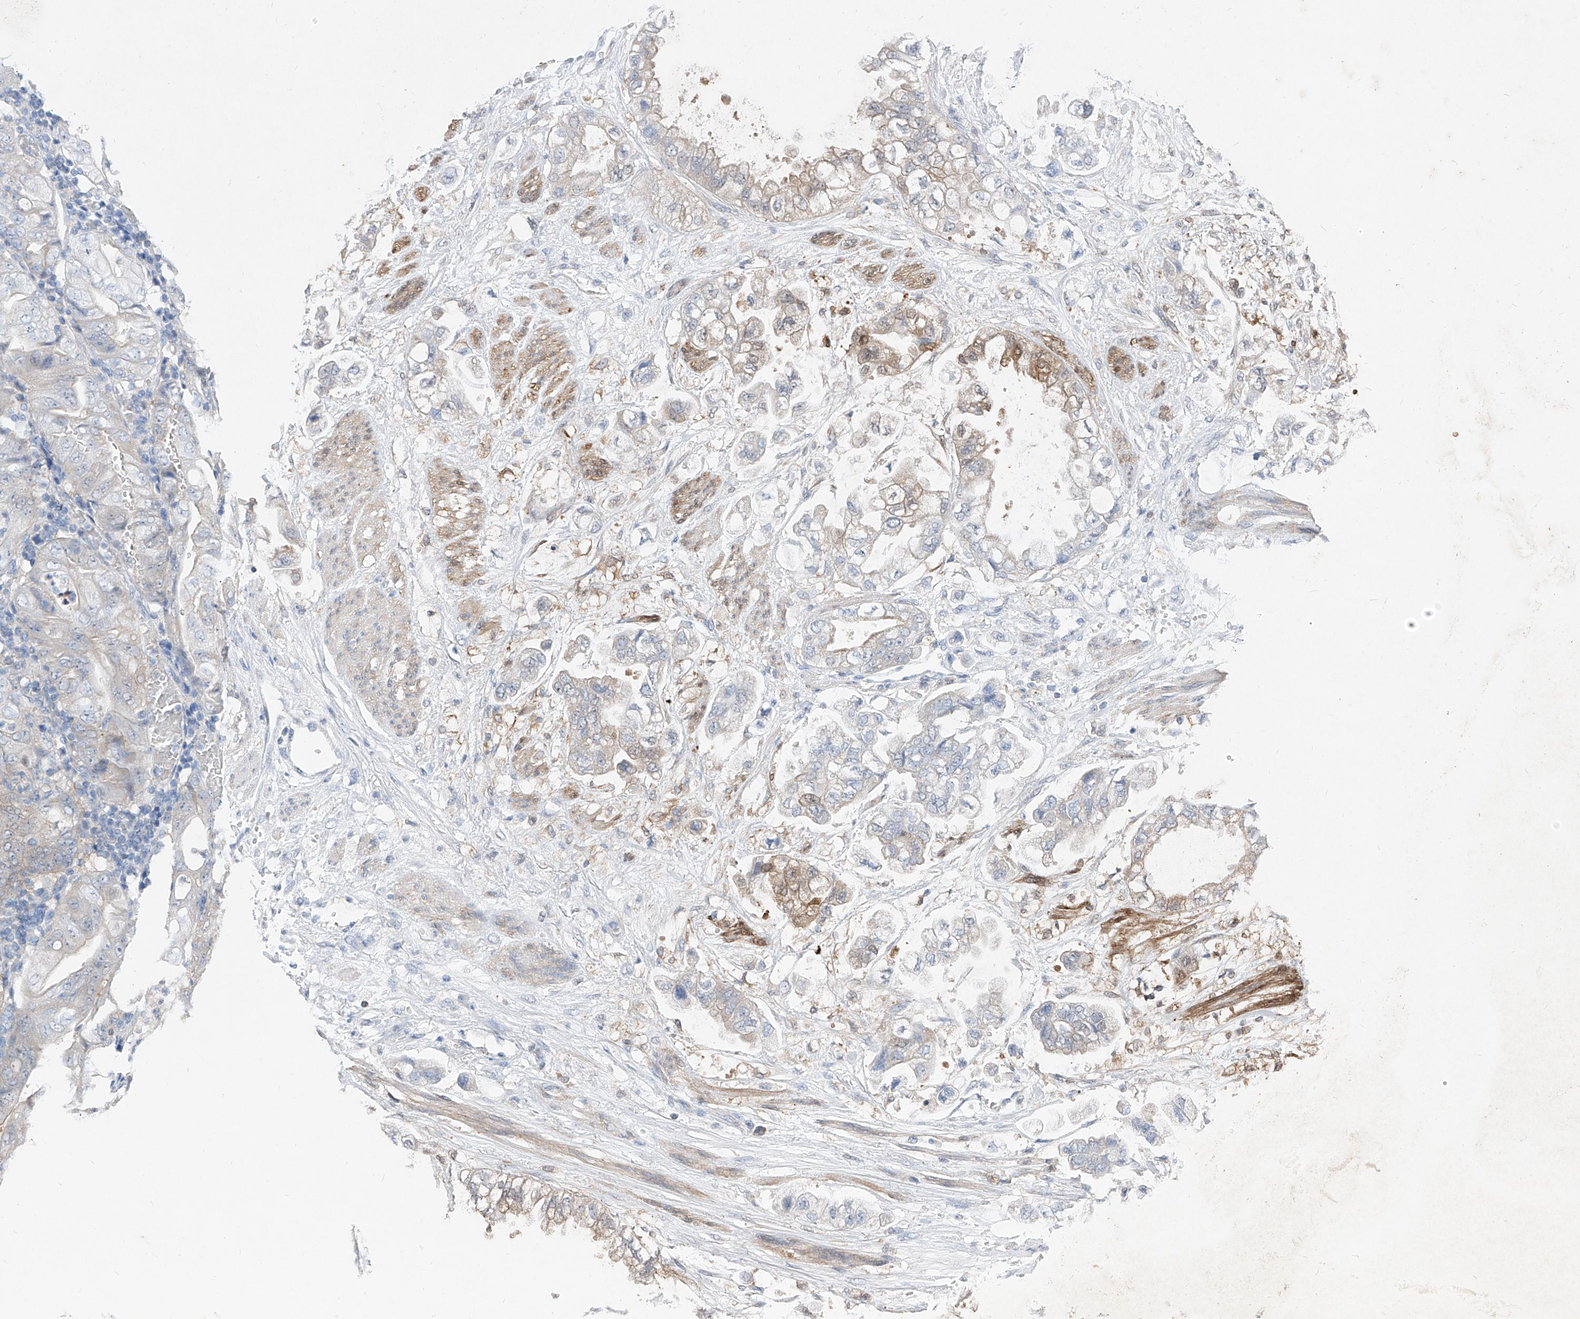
{"staining": {"intensity": "weak", "quantity": "<25%", "location": "cytoplasmic/membranous"}, "tissue": "stomach cancer", "cell_type": "Tumor cells", "image_type": "cancer", "snomed": [{"axis": "morphology", "description": "Adenocarcinoma, NOS"}, {"axis": "topography", "description": "Stomach"}], "caption": "Immunohistochemistry image of neoplastic tissue: stomach cancer stained with DAB exhibits no significant protein staining in tumor cells.", "gene": "UFL1", "patient": {"sex": "male", "age": 62}}